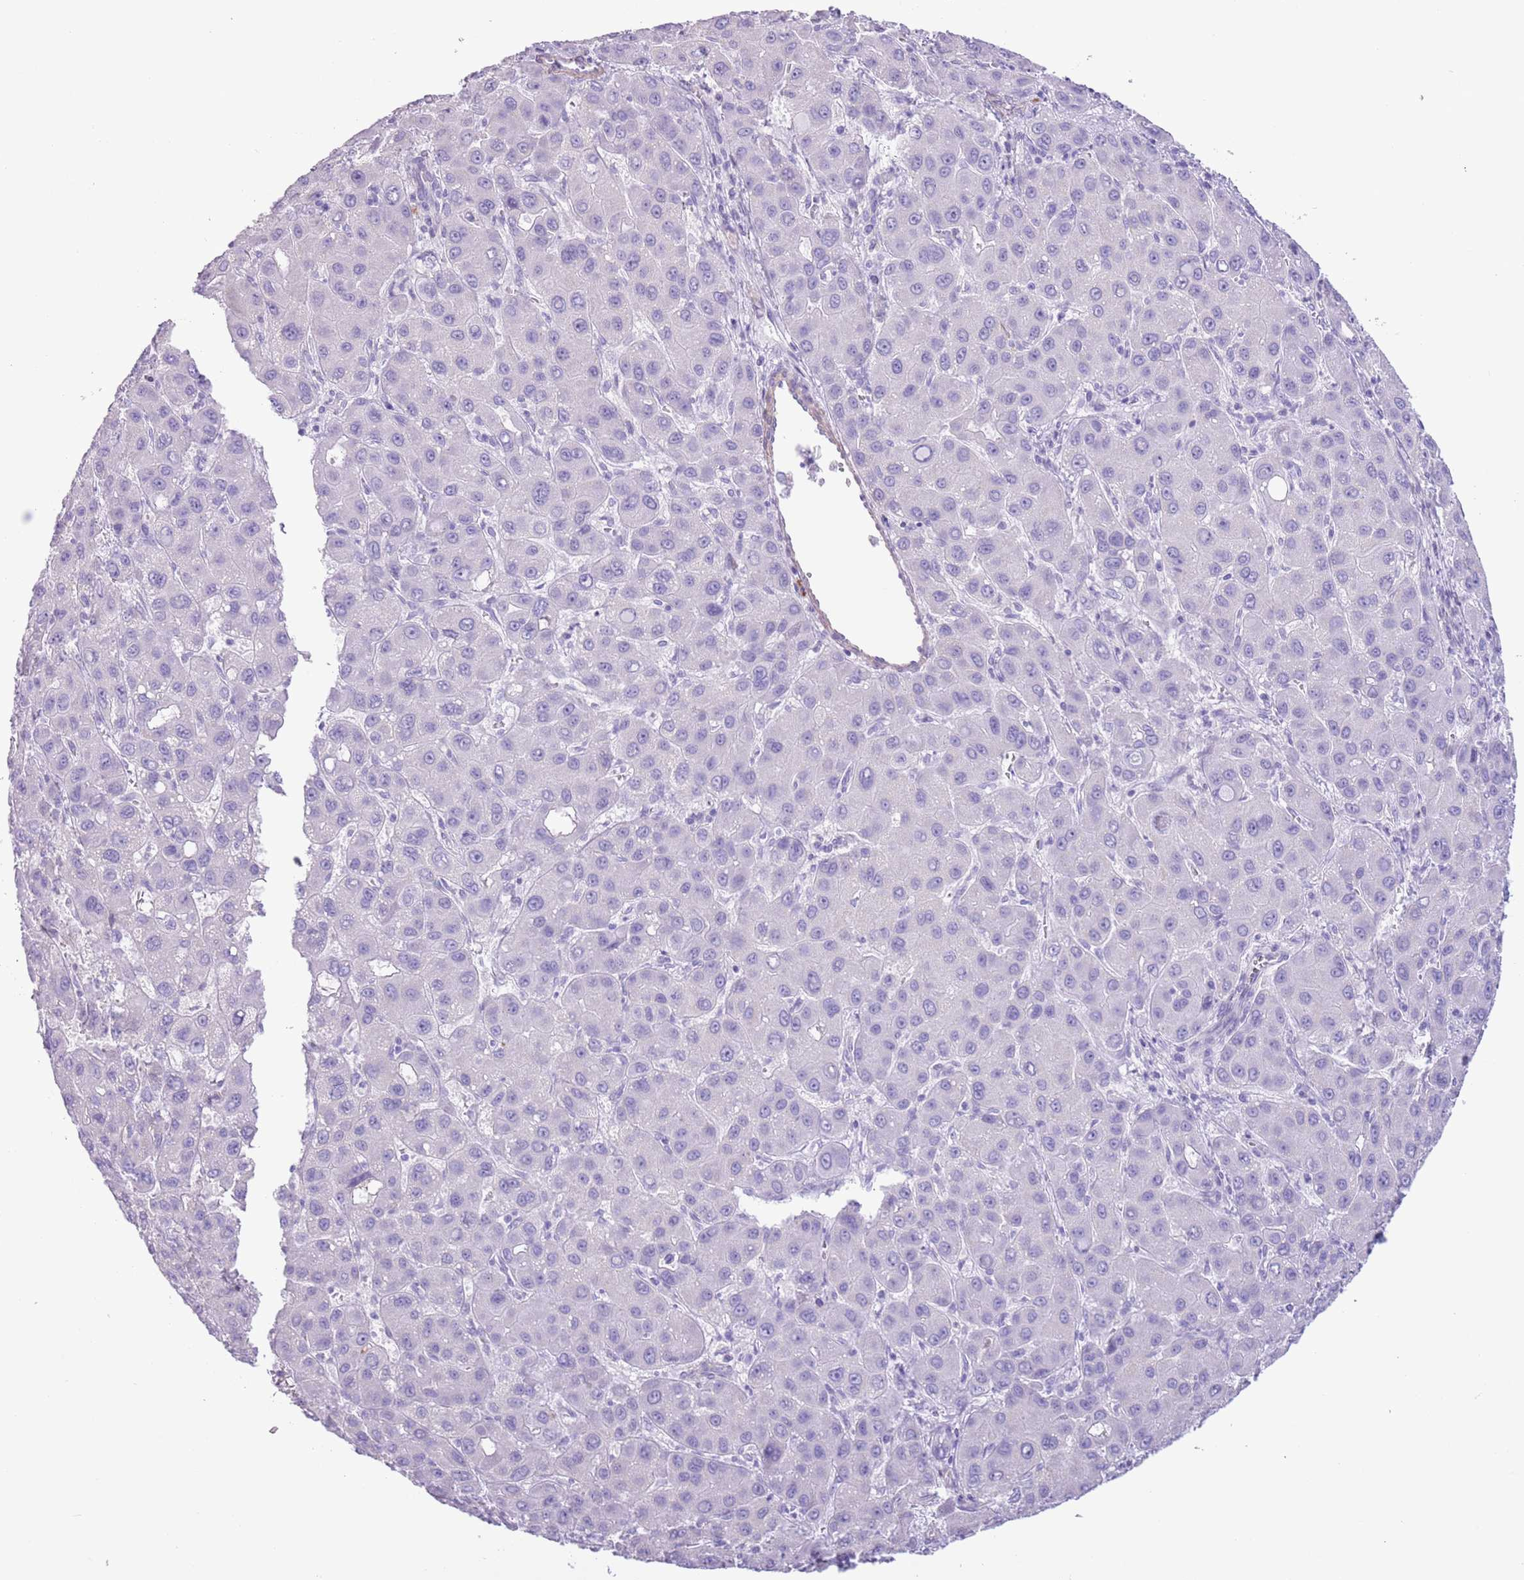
{"staining": {"intensity": "negative", "quantity": "none", "location": "none"}, "tissue": "liver cancer", "cell_type": "Tumor cells", "image_type": "cancer", "snomed": [{"axis": "morphology", "description": "Carcinoma, Hepatocellular, NOS"}, {"axis": "topography", "description": "Liver"}], "caption": "DAB (3,3'-diaminobenzidine) immunohistochemical staining of liver hepatocellular carcinoma displays no significant staining in tumor cells.", "gene": "SLC7A14", "patient": {"sex": "male", "age": 55}}